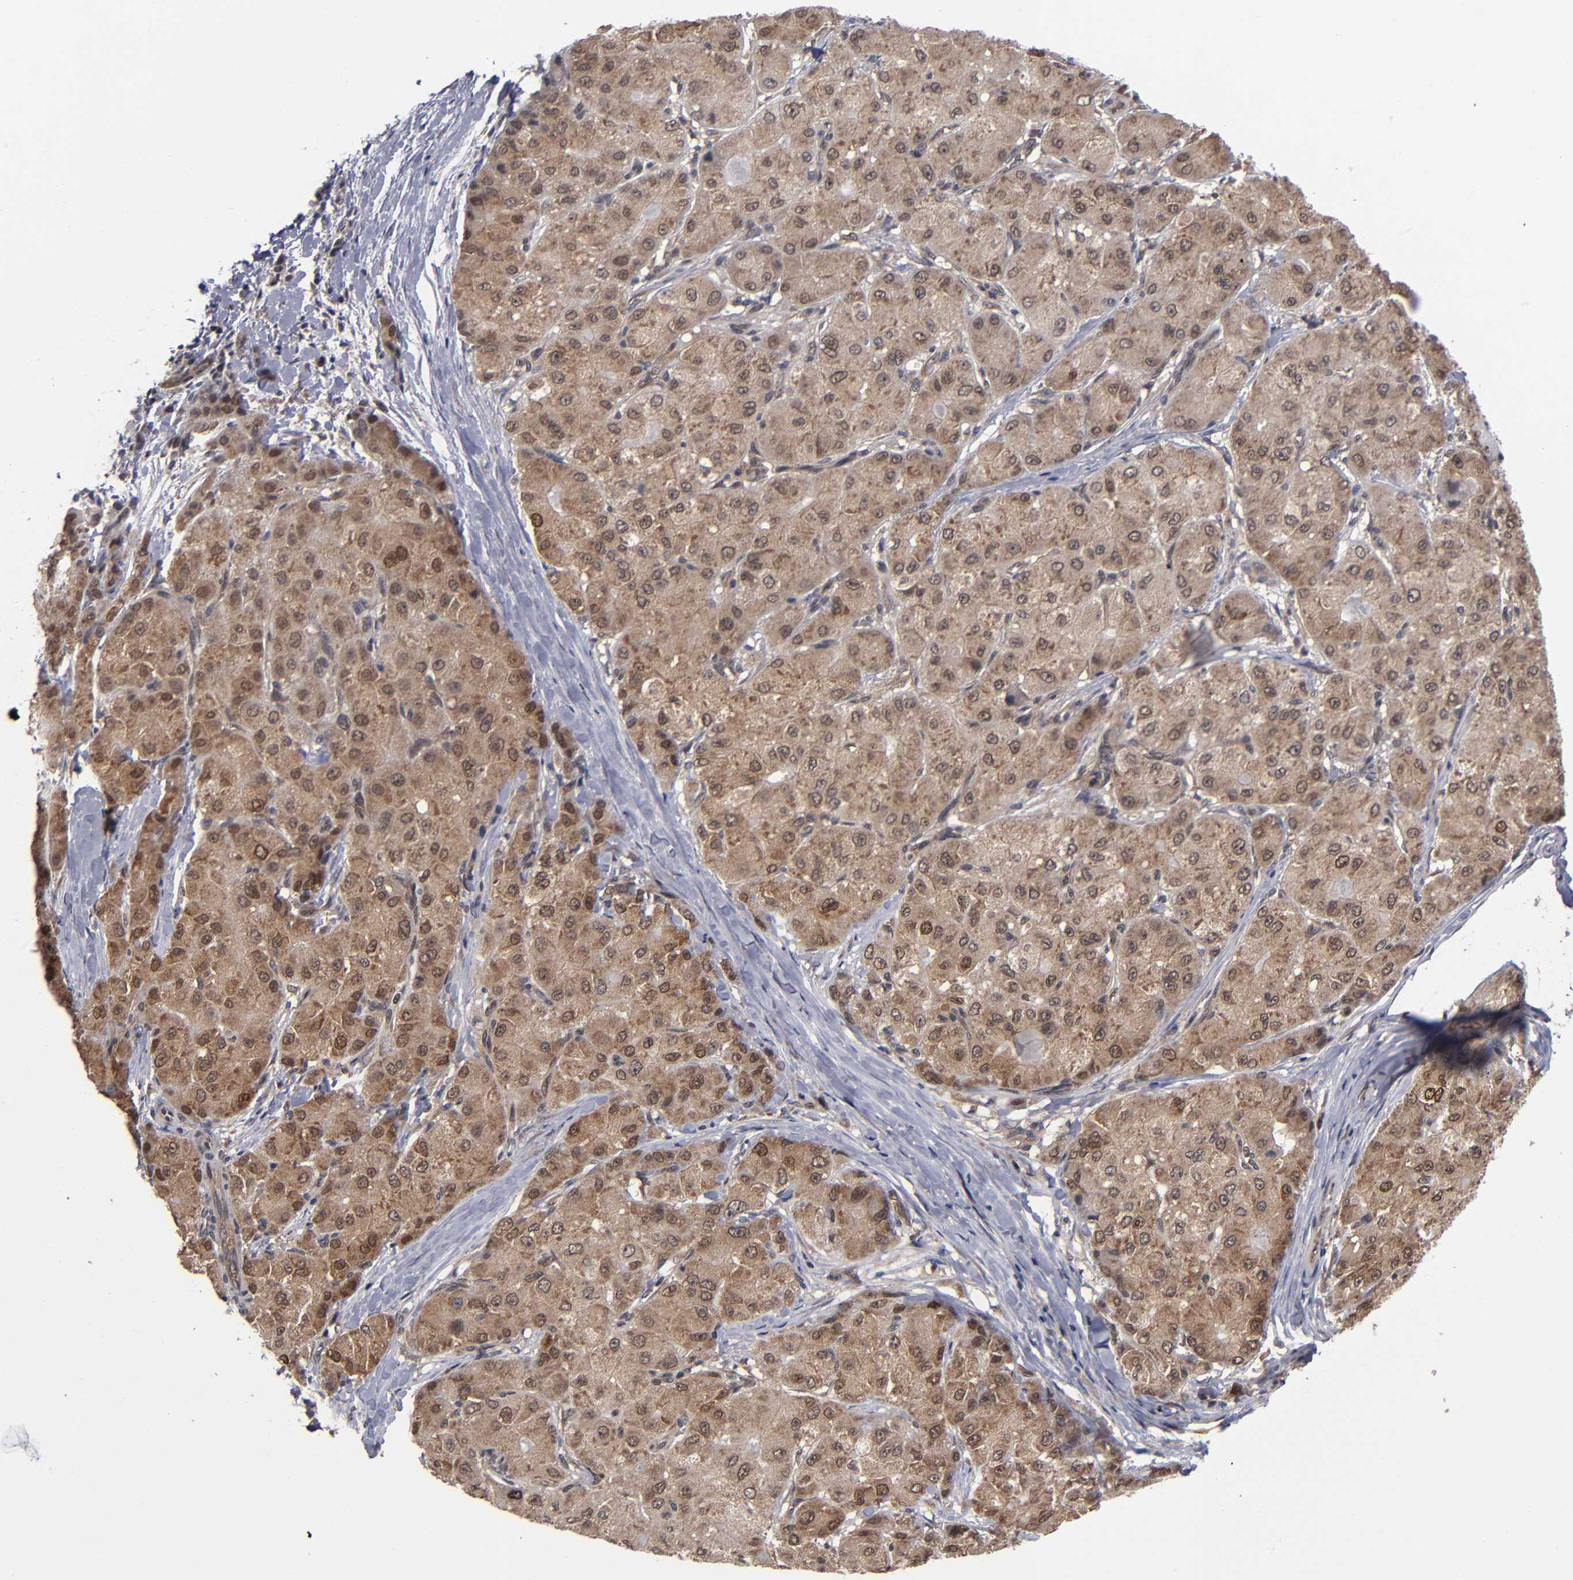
{"staining": {"intensity": "moderate", "quantity": ">75%", "location": "cytoplasmic/membranous"}, "tissue": "liver cancer", "cell_type": "Tumor cells", "image_type": "cancer", "snomed": [{"axis": "morphology", "description": "Carcinoma, Hepatocellular, NOS"}, {"axis": "topography", "description": "Liver"}], "caption": "Hepatocellular carcinoma (liver) stained with DAB (3,3'-diaminobenzidine) immunohistochemistry (IHC) displays medium levels of moderate cytoplasmic/membranous staining in approximately >75% of tumor cells.", "gene": "ALG13", "patient": {"sex": "male", "age": 80}}